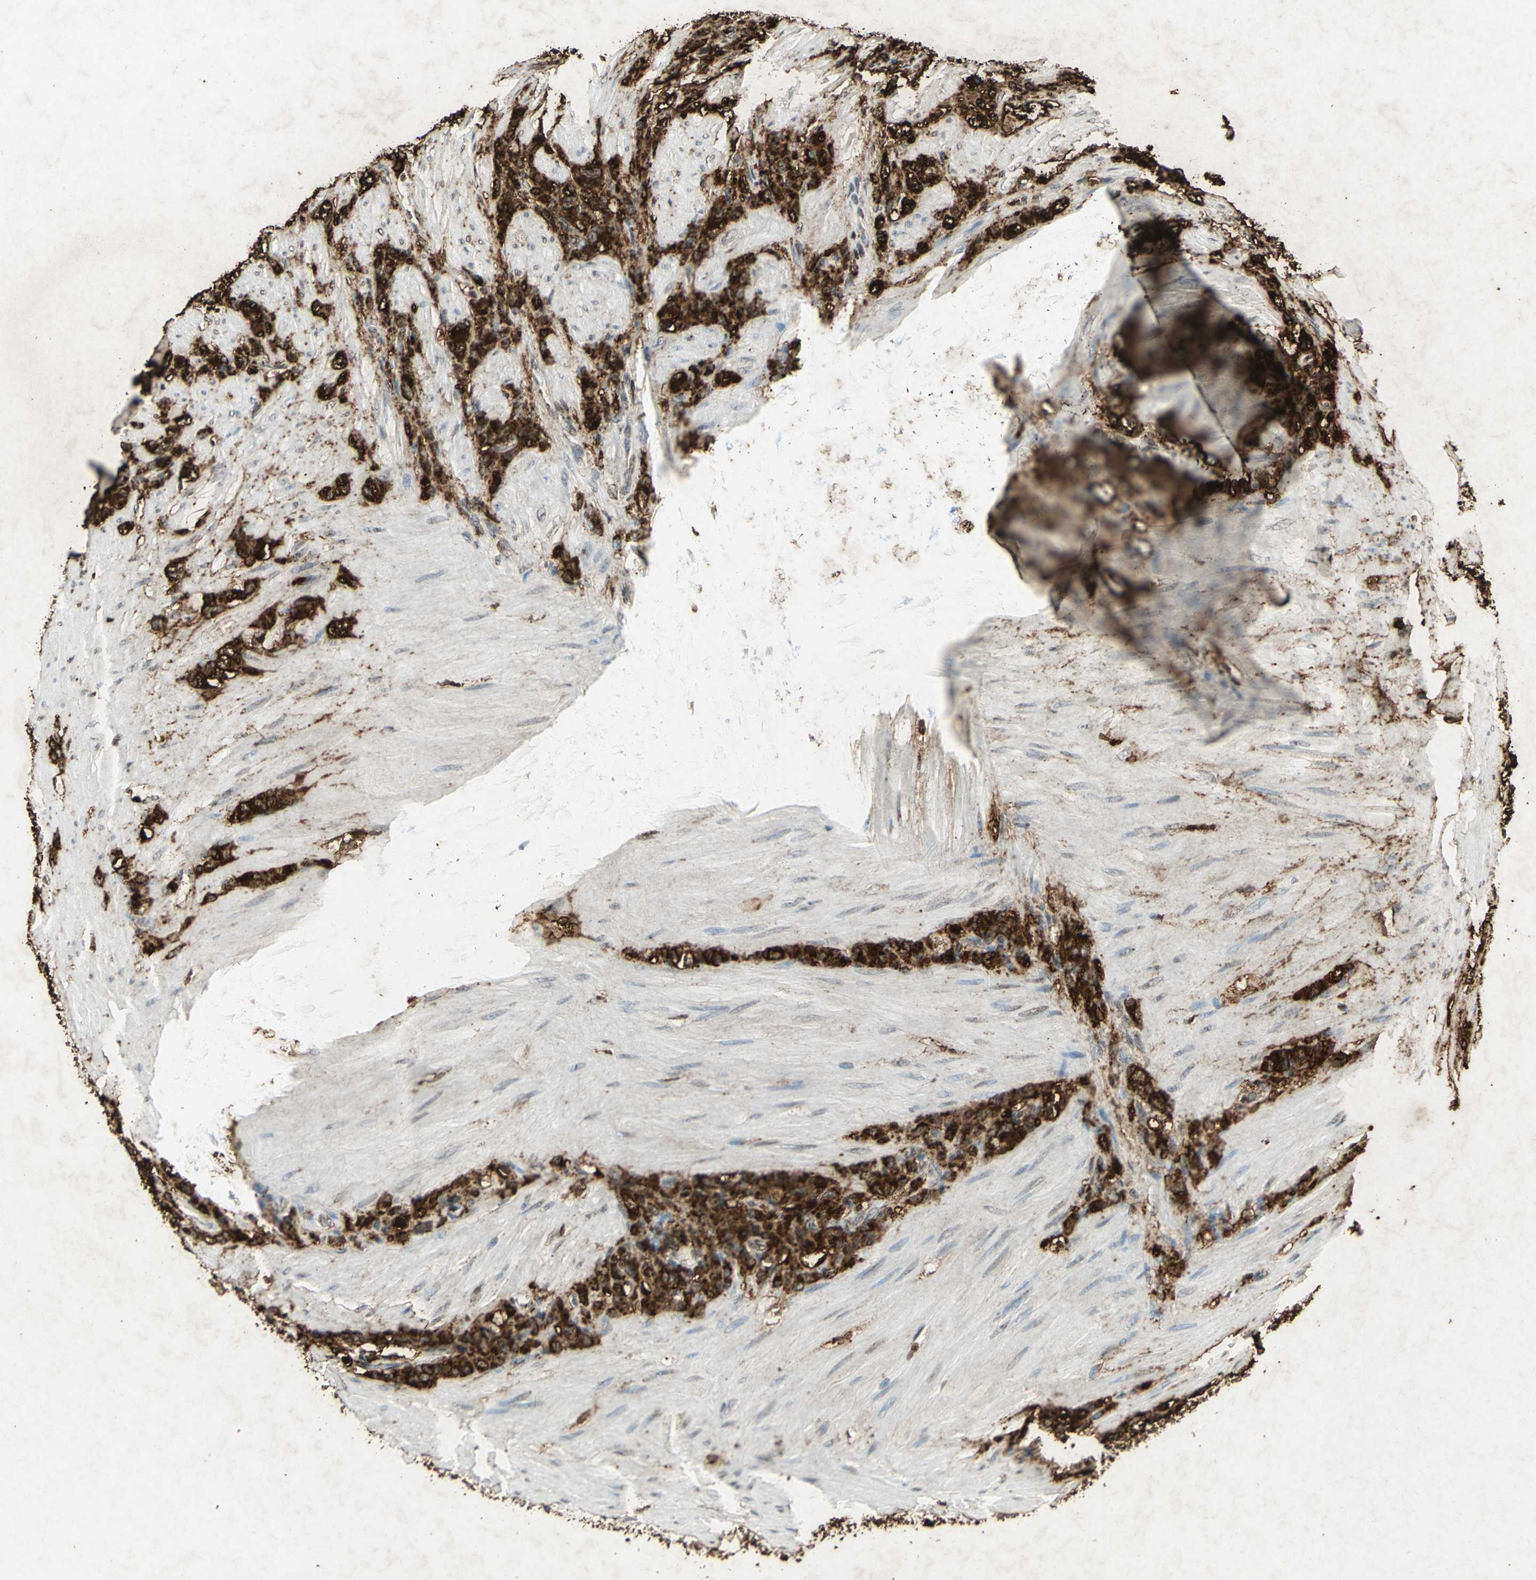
{"staining": {"intensity": "strong", "quantity": ">75%", "location": "cytoplasmic/membranous,nuclear"}, "tissue": "stomach cancer", "cell_type": "Tumor cells", "image_type": "cancer", "snomed": [{"axis": "morphology", "description": "Adenocarcinoma, NOS"}, {"axis": "topography", "description": "Stomach"}], "caption": "An IHC image of neoplastic tissue is shown. Protein staining in brown labels strong cytoplasmic/membranous and nuclear positivity in stomach cancer within tumor cells.", "gene": "CAMK2B", "patient": {"sex": "male", "age": 82}}